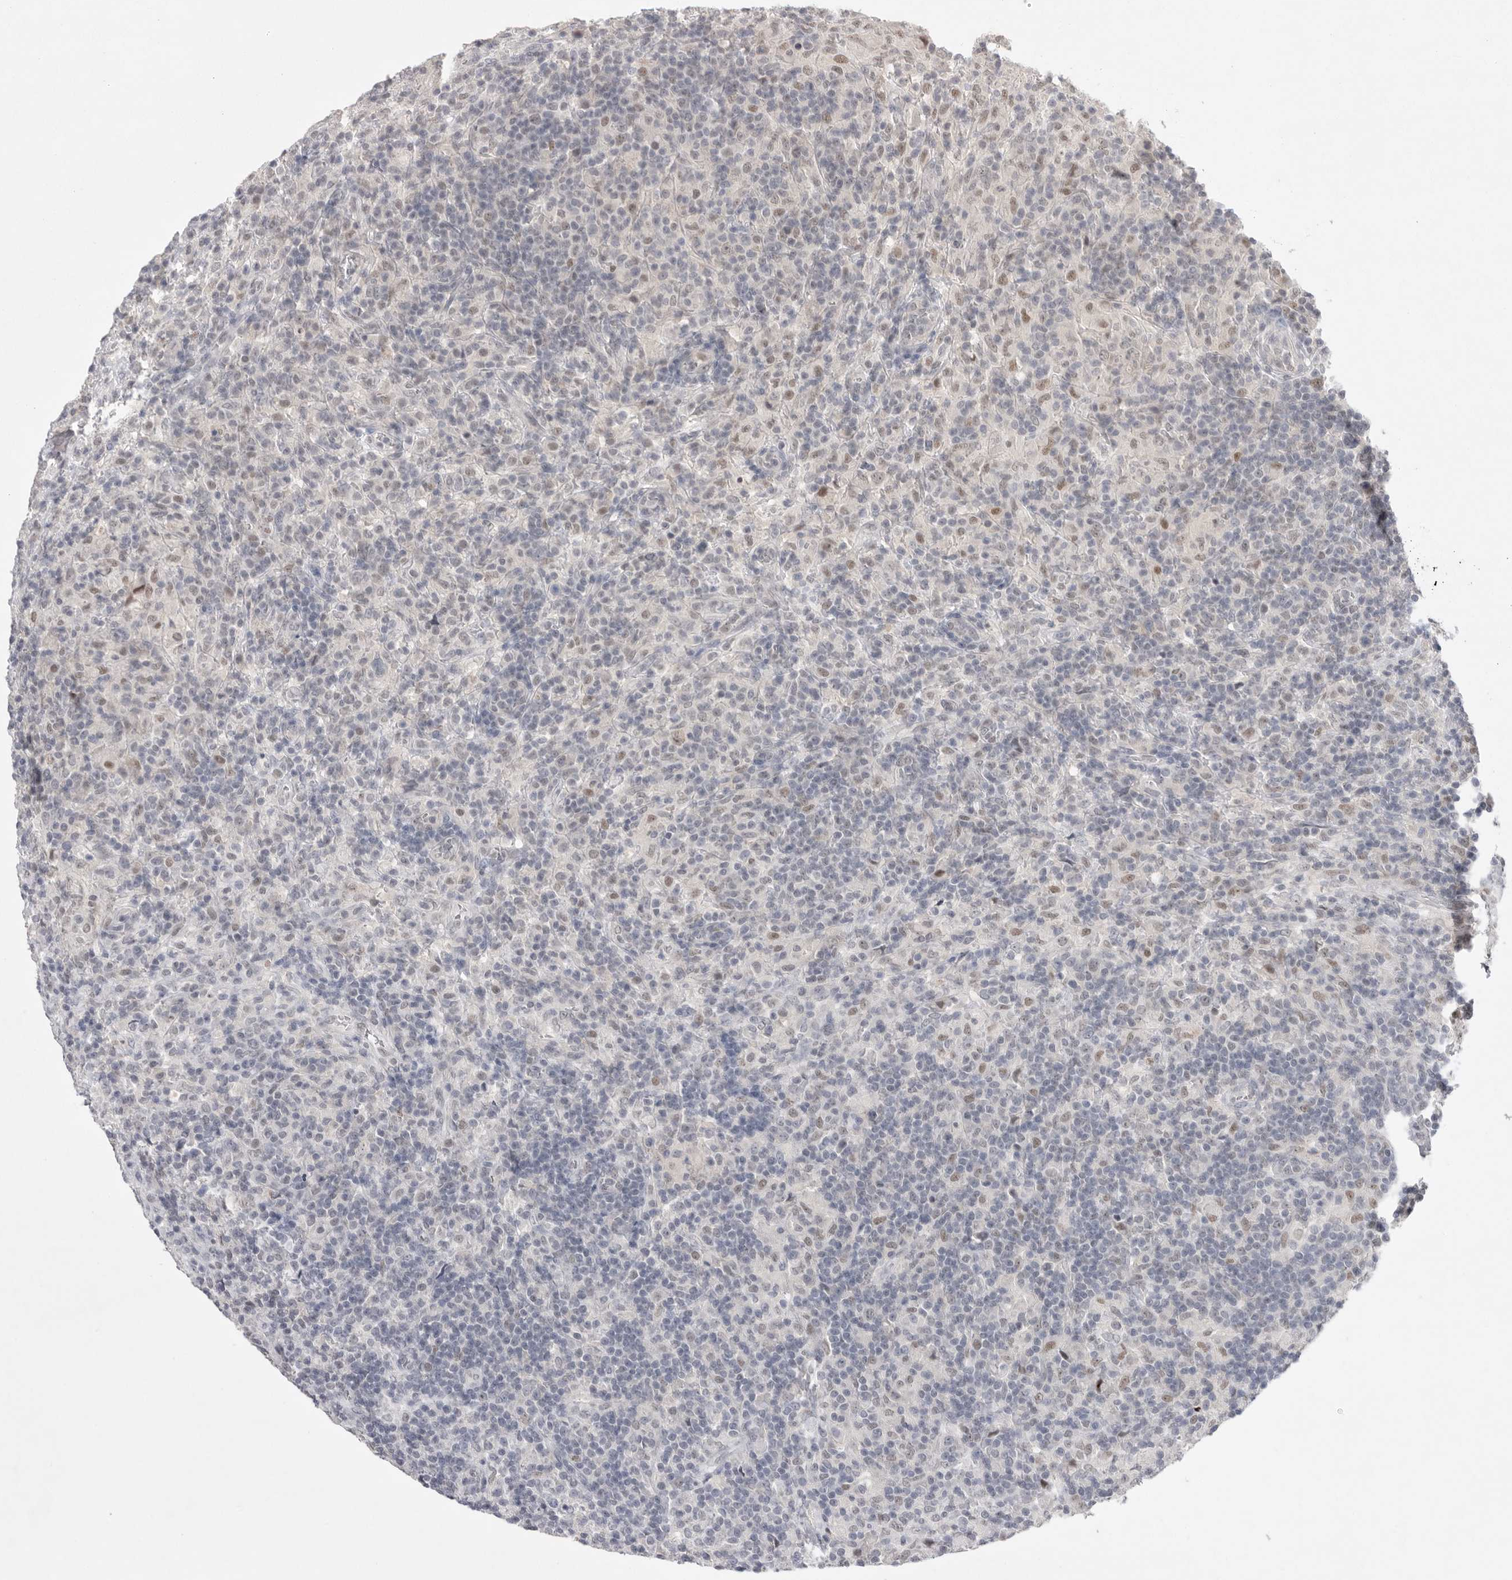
{"staining": {"intensity": "weak", "quantity": "<25%", "location": "nuclear"}, "tissue": "lymphoma", "cell_type": "Tumor cells", "image_type": "cancer", "snomed": [{"axis": "morphology", "description": "Hodgkin's disease, NOS"}, {"axis": "topography", "description": "Lymph node"}], "caption": "An immunohistochemistry micrograph of Hodgkin's disease is shown. There is no staining in tumor cells of Hodgkin's disease.", "gene": "HUS1", "patient": {"sex": "male", "age": 70}}